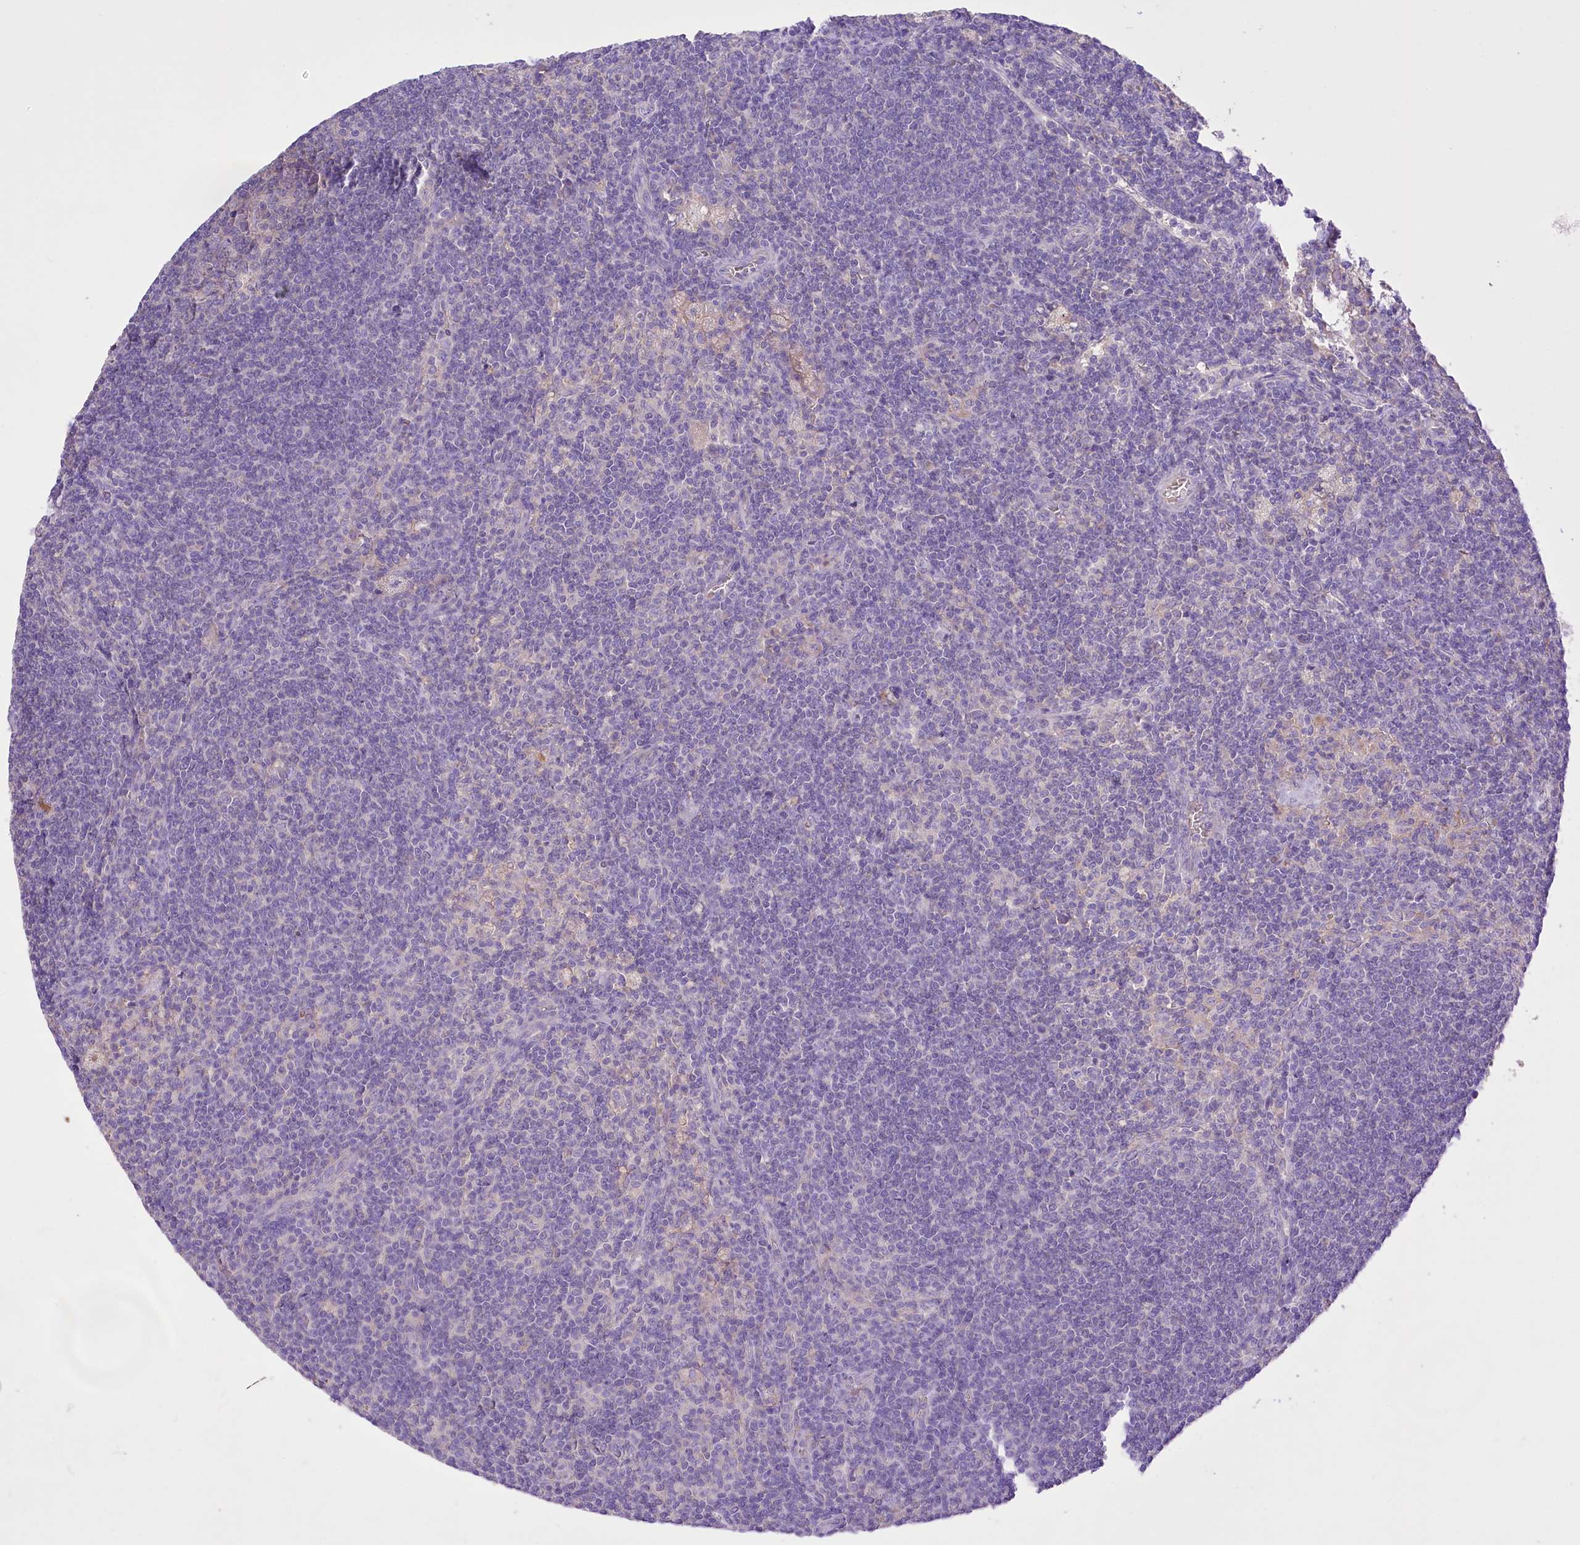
{"staining": {"intensity": "negative", "quantity": "none", "location": "none"}, "tissue": "lymph node", "cell_type": "Non-germinal center cells", "image_type": "normal", "snomed": [{"axis": "morphology", "description": "Normal tissue, NOS"}, {"axis": "topography", "description": "Lymph node"}], "caption": "Immunohistochemistry (IHC) histopathology image of benign lymph node stained for a protein (brown), which exhibits no expression in non-germinal center cells. (DAB immunohistochemistry (IHC) visualized using brightfield microscopy, high magnification).", "gene": "PRSS53", "patient": {"sex": "male", "age": 69}}